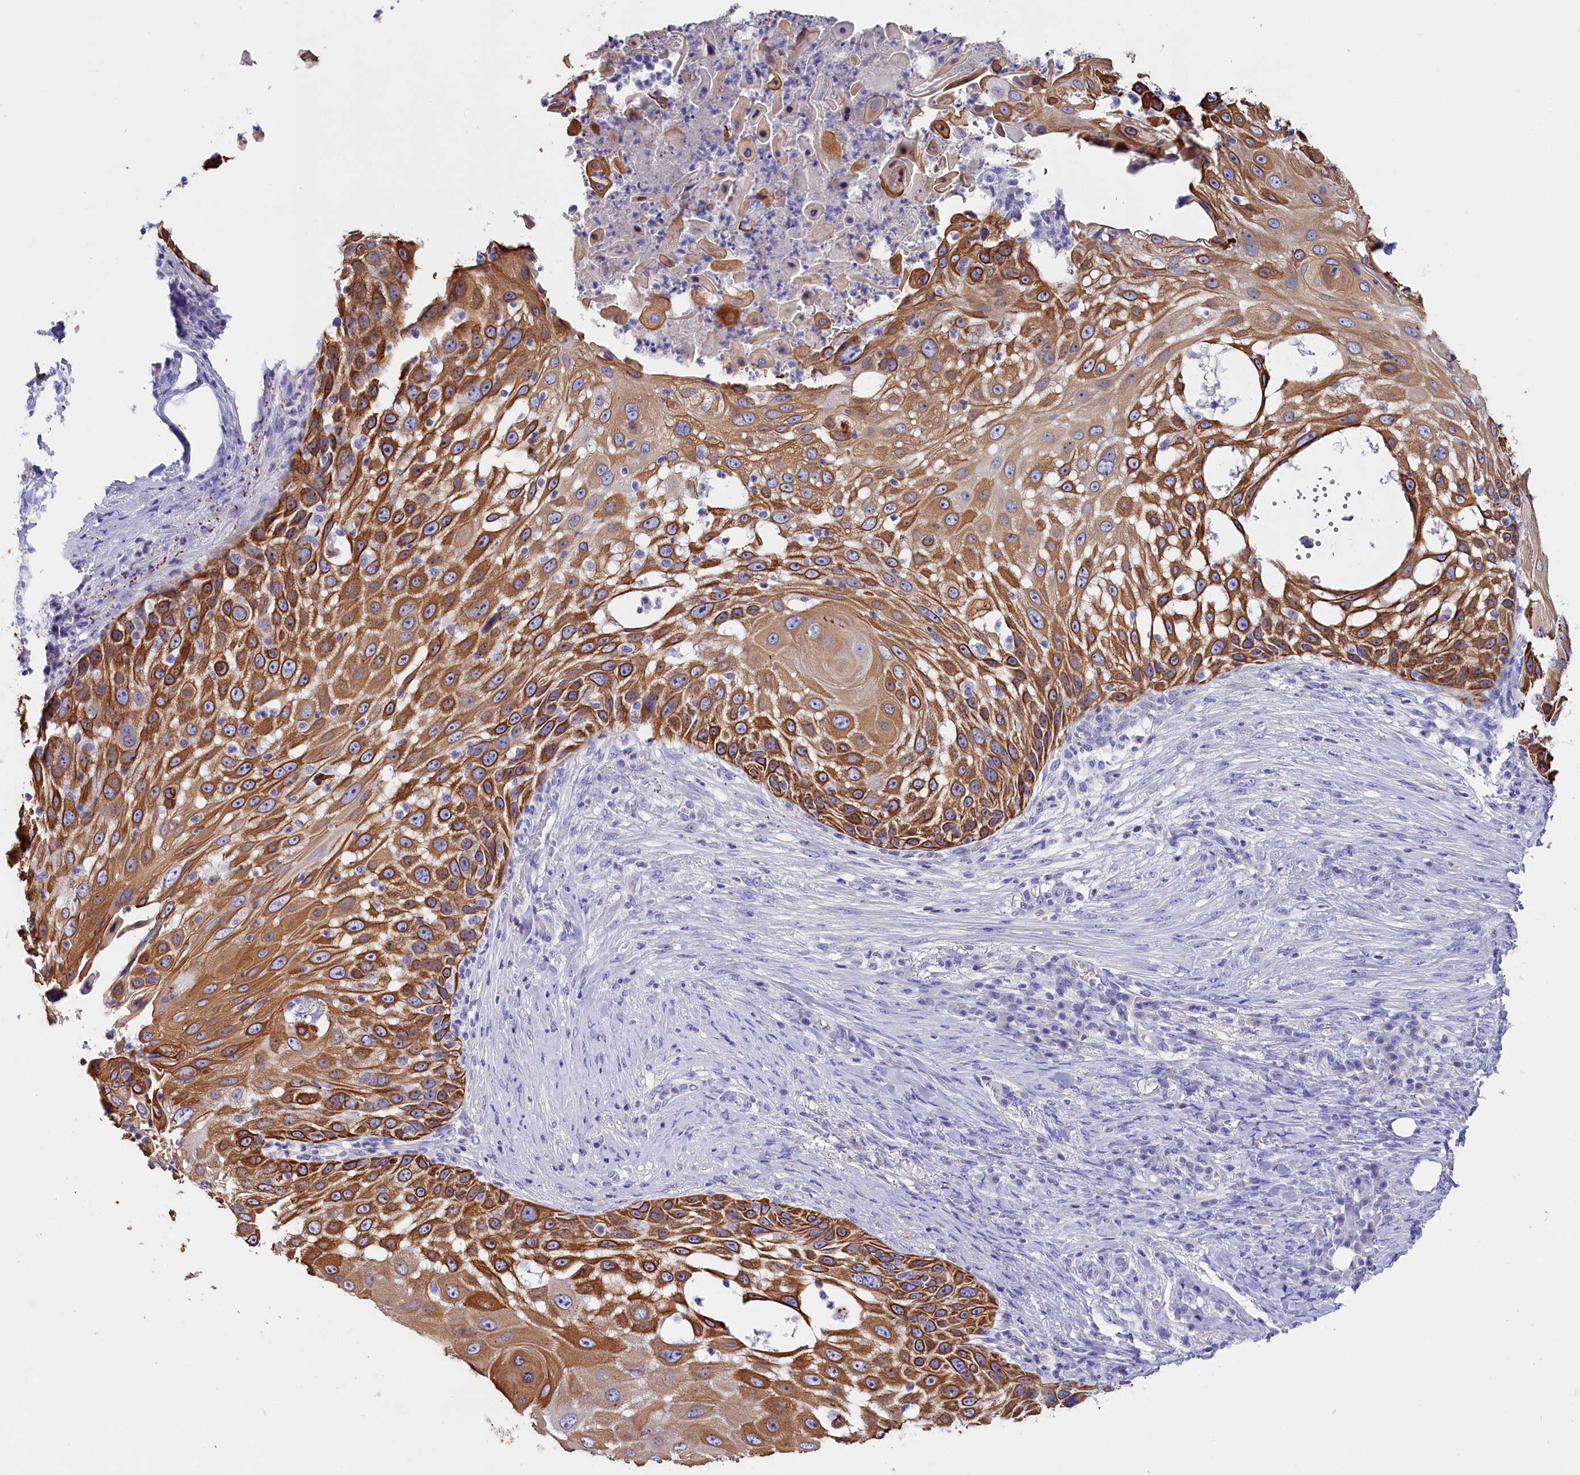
{"staining": {"intensity": "strong", "quantity": ">75%", "location": "cytoplasmic/membranous"}, "tissue": "skin cancer", "cell_type": "Tumor cells", "image_type": "cancer", "snomed": [{"axis": "morphology", "description": "Squamous cell carcinoma, NOS"}, {"axis": "topography", "description": "Skin"}], "caption": "IHC histopathology image of neoplastic tissue: human skin cancer stained using immunohistochemistry (IHC) displays high levels of strong protein expression localized specifically in the cytoplasmic/membranous of tumor cells, appearing as a cytoplasmic/membranous brown color.", "gene": "SULT2A1", "patient": {"sex": "female", "age": 44}}